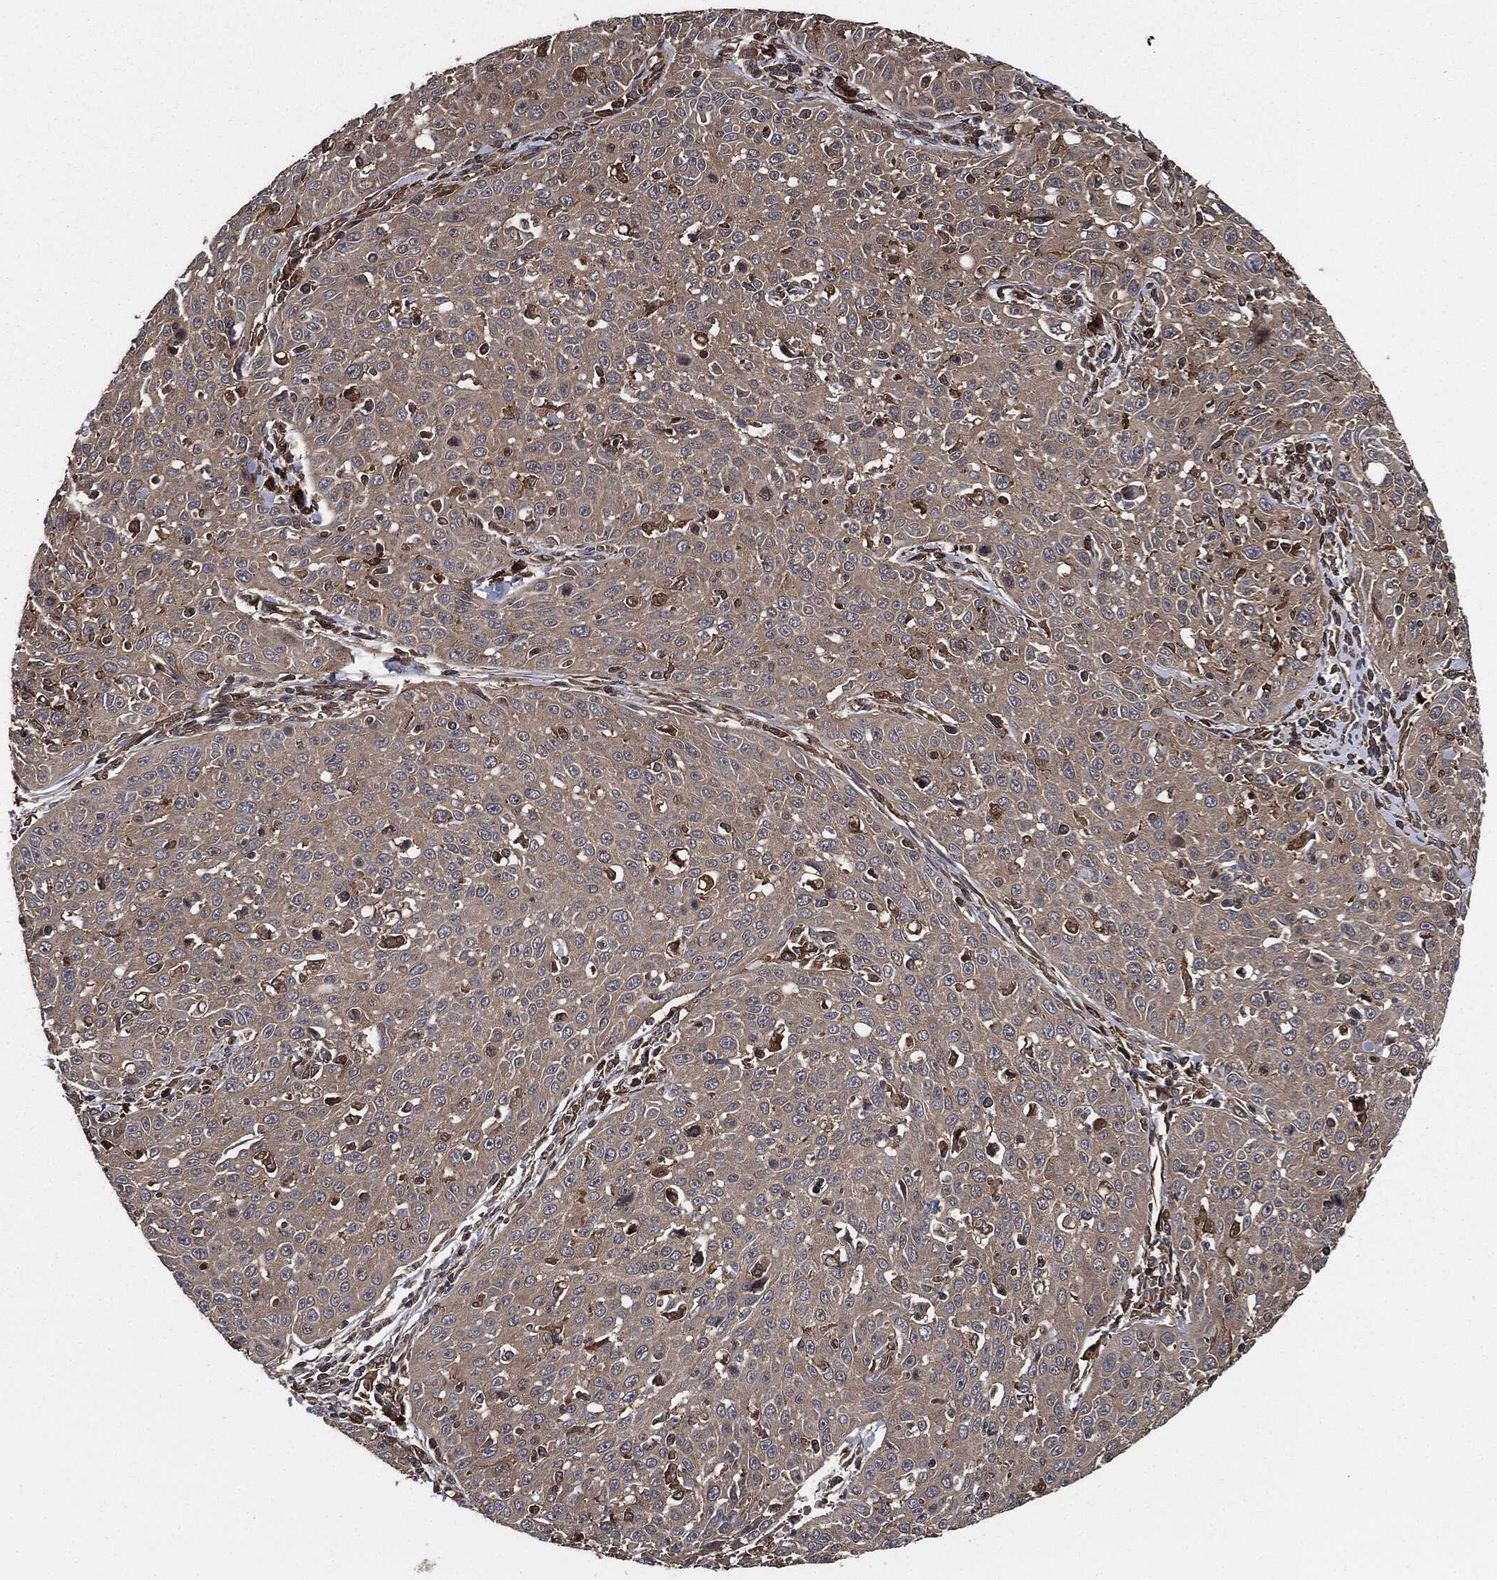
{"staining": {"intensity": "negative", "quantity": "none", "location": "none"}, "tissue": "cervical cancer", "cell_type": "Tumor cells", "image_type": "cancer", "snomed": [{"axis": "morphology", "description": "Squamous cell carcinoma, NOS"}, {"axis": "topography", "description": "Cervix"}], "caption": "IHC image of neoplastic tissue: squamous cell carcinoma (cervical) stained with DAB (3,3'-diaminobenzidine) shows no significant protein staining in tumor cells. (Brightfield microscopy of DAB immunohistochemistry (IHC) at high magnification).", "gene": "RAP1GDS1", "patient": {"sex": "female", "age": 26}}